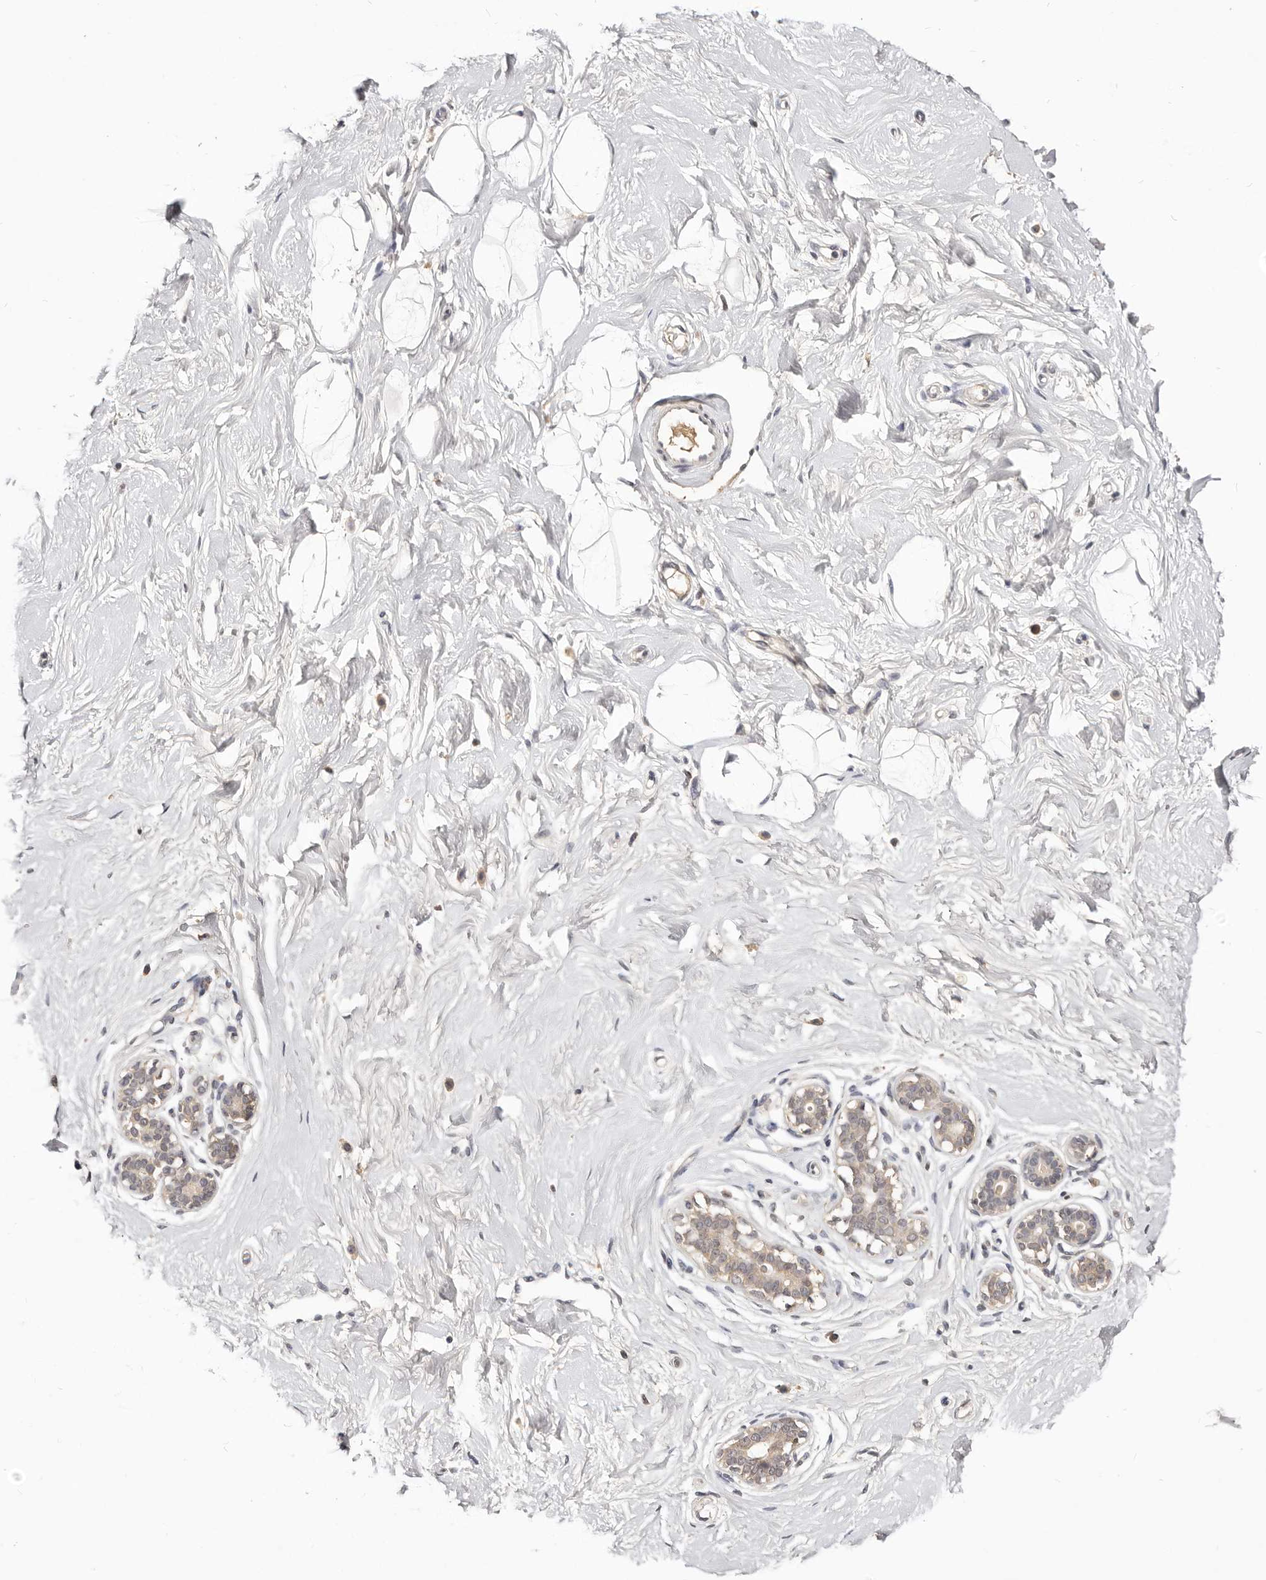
{"staining": {"intensity": "negative", "quantity": "none", "location": "none"}, "tissue": "breast", "cell_type": "Adipocytes", "image_type": "normal", "snomed": [{"axis": "morphology", "description": "Normal tissue, NOS"}, {"axis": "morphology", "description": "Adenoma, NOS"}, {"axis": "topography", "description": "Breast"}], "caption": "IHC photomicrograph of benign breast: breast stained with DAB (3,3'-diaminobenzidine) shows no significant protein expression in adipocytes.", "gene": "TSPAN13", "patient": {"sex": "female", "age": 23}}